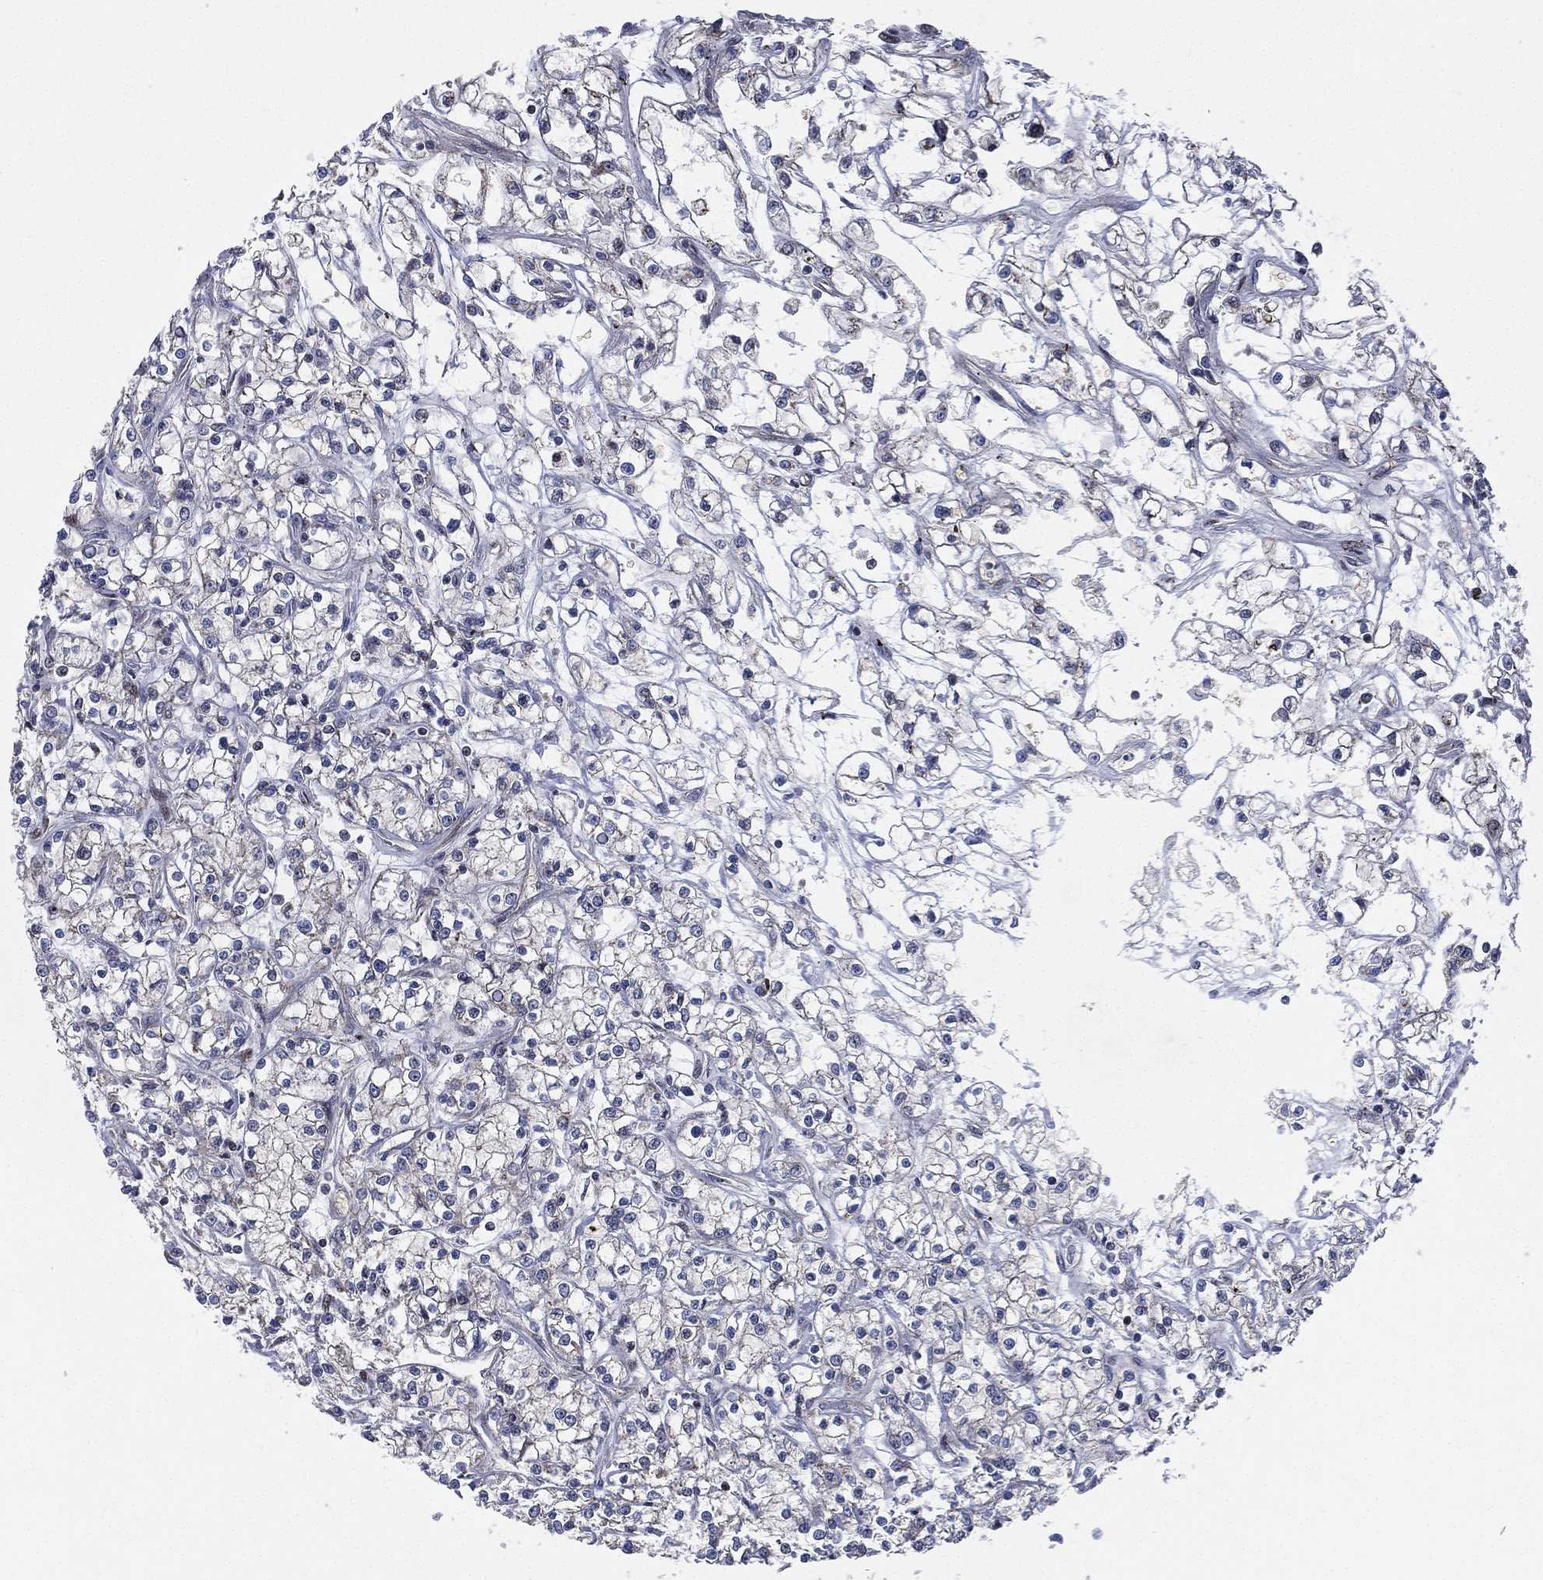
{"staining": {"intensity": "negative", "quantity": "none", "location": "none"}, "tissue": "renal cancer", "cell_type": "Tumor cells", "image_type": "cancer", "snomed": [{"axis": "morphology", "description": "Adenocarcinoma, NOS"}, {"axis": "topography", "description": "Kidney"}], "caption": "High magnification brightfield microscopy of renal adenocarcinoma stained with DAB (brown) and counterstained with hematoxylin (blue): tumor cells show no significant expression.", "gene": "VHL", "patient": {"sex": "female", "age": 59}}